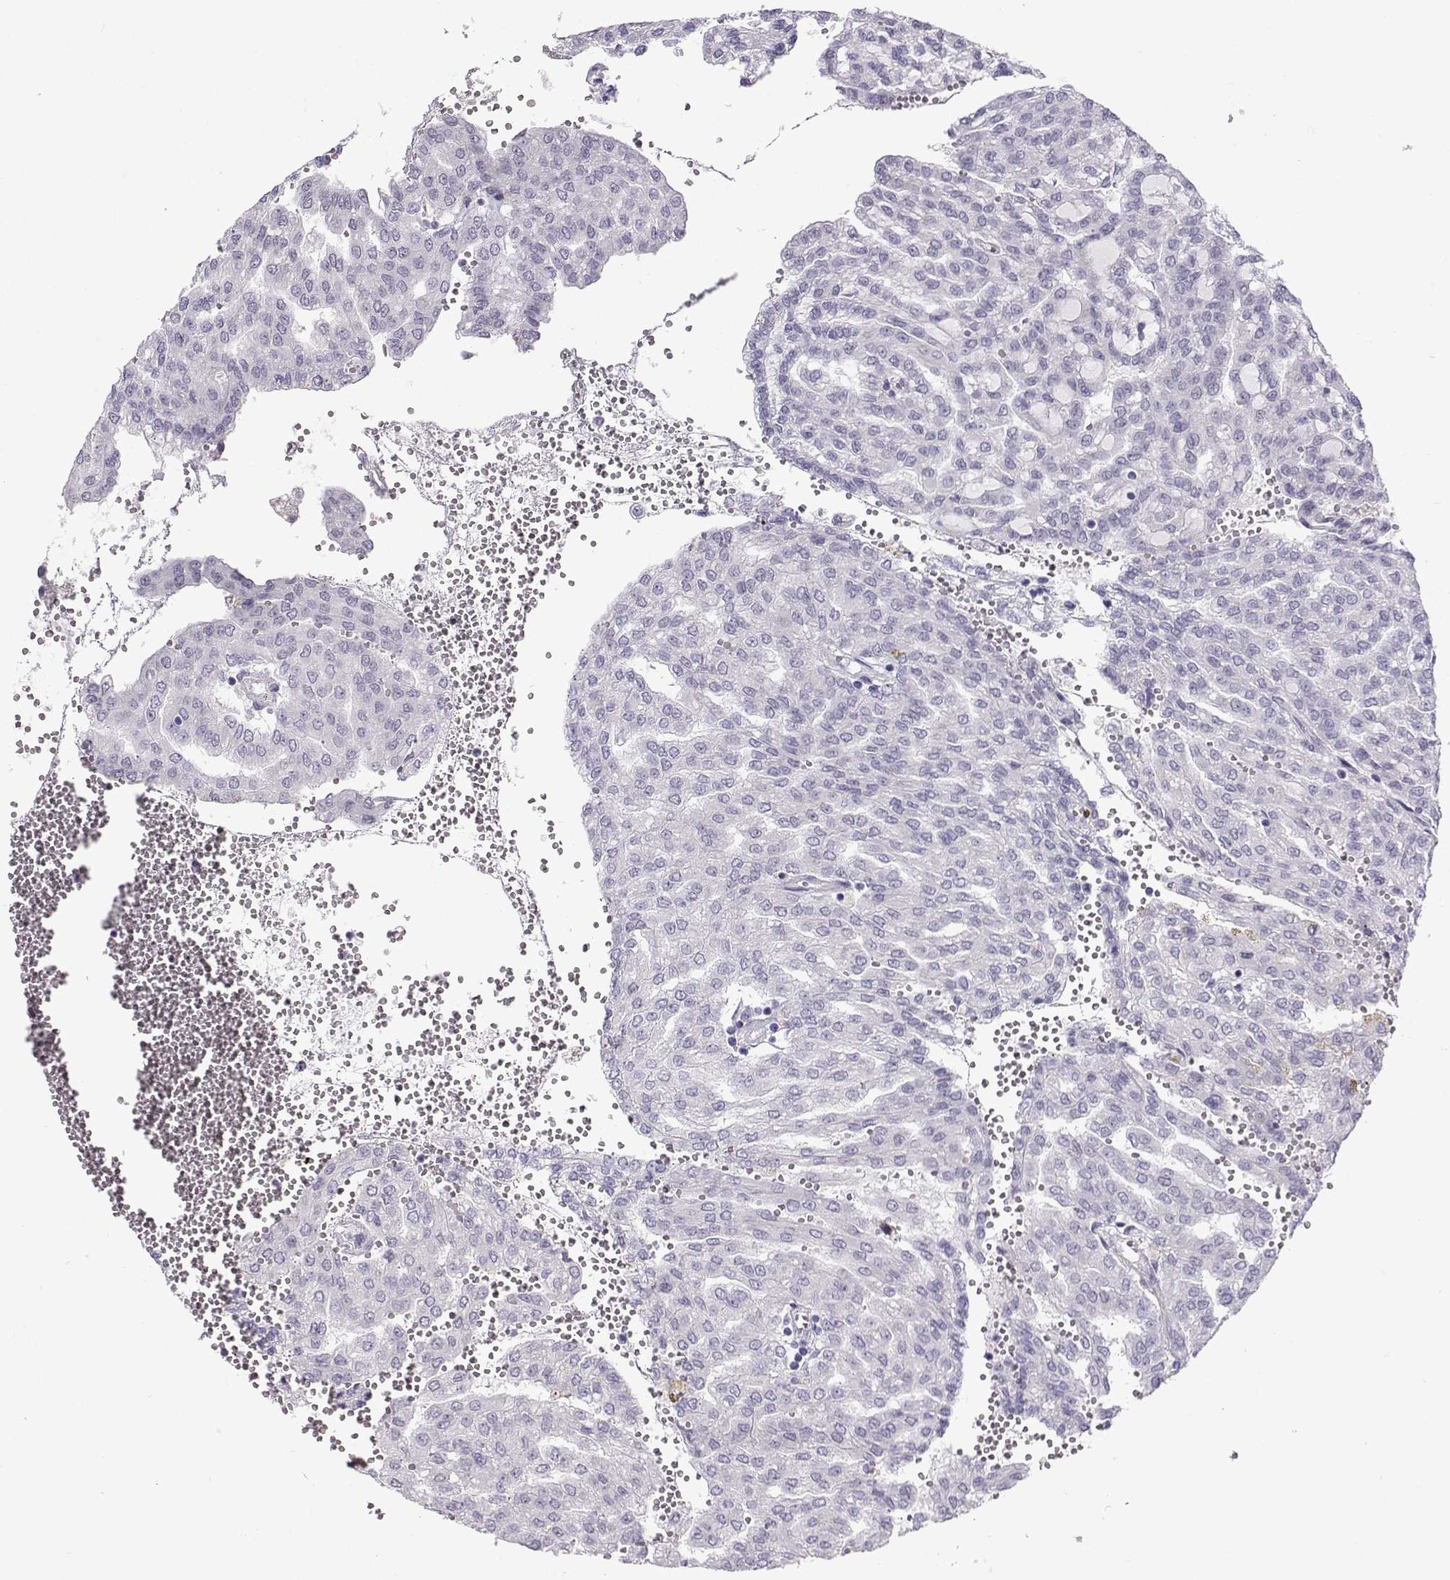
{"staining": {"intensity": "negative", "quantity": "none", "location": "none"}, "tissue": "renal cancer", "cell_type": "Tumor cells", "image_type": "cancer", "snomed": [{"axis": "morphology", "description": "Adenocarcinoma, NOS"}, {"axis": "topography", "description": "Kidney"}], "caption": "A histopathology image of renal cancer stained for a protein reveals no brown staining in tumor cells.", "gene": "CFAP53", "patient": {"sex": "male", "age": 63}}